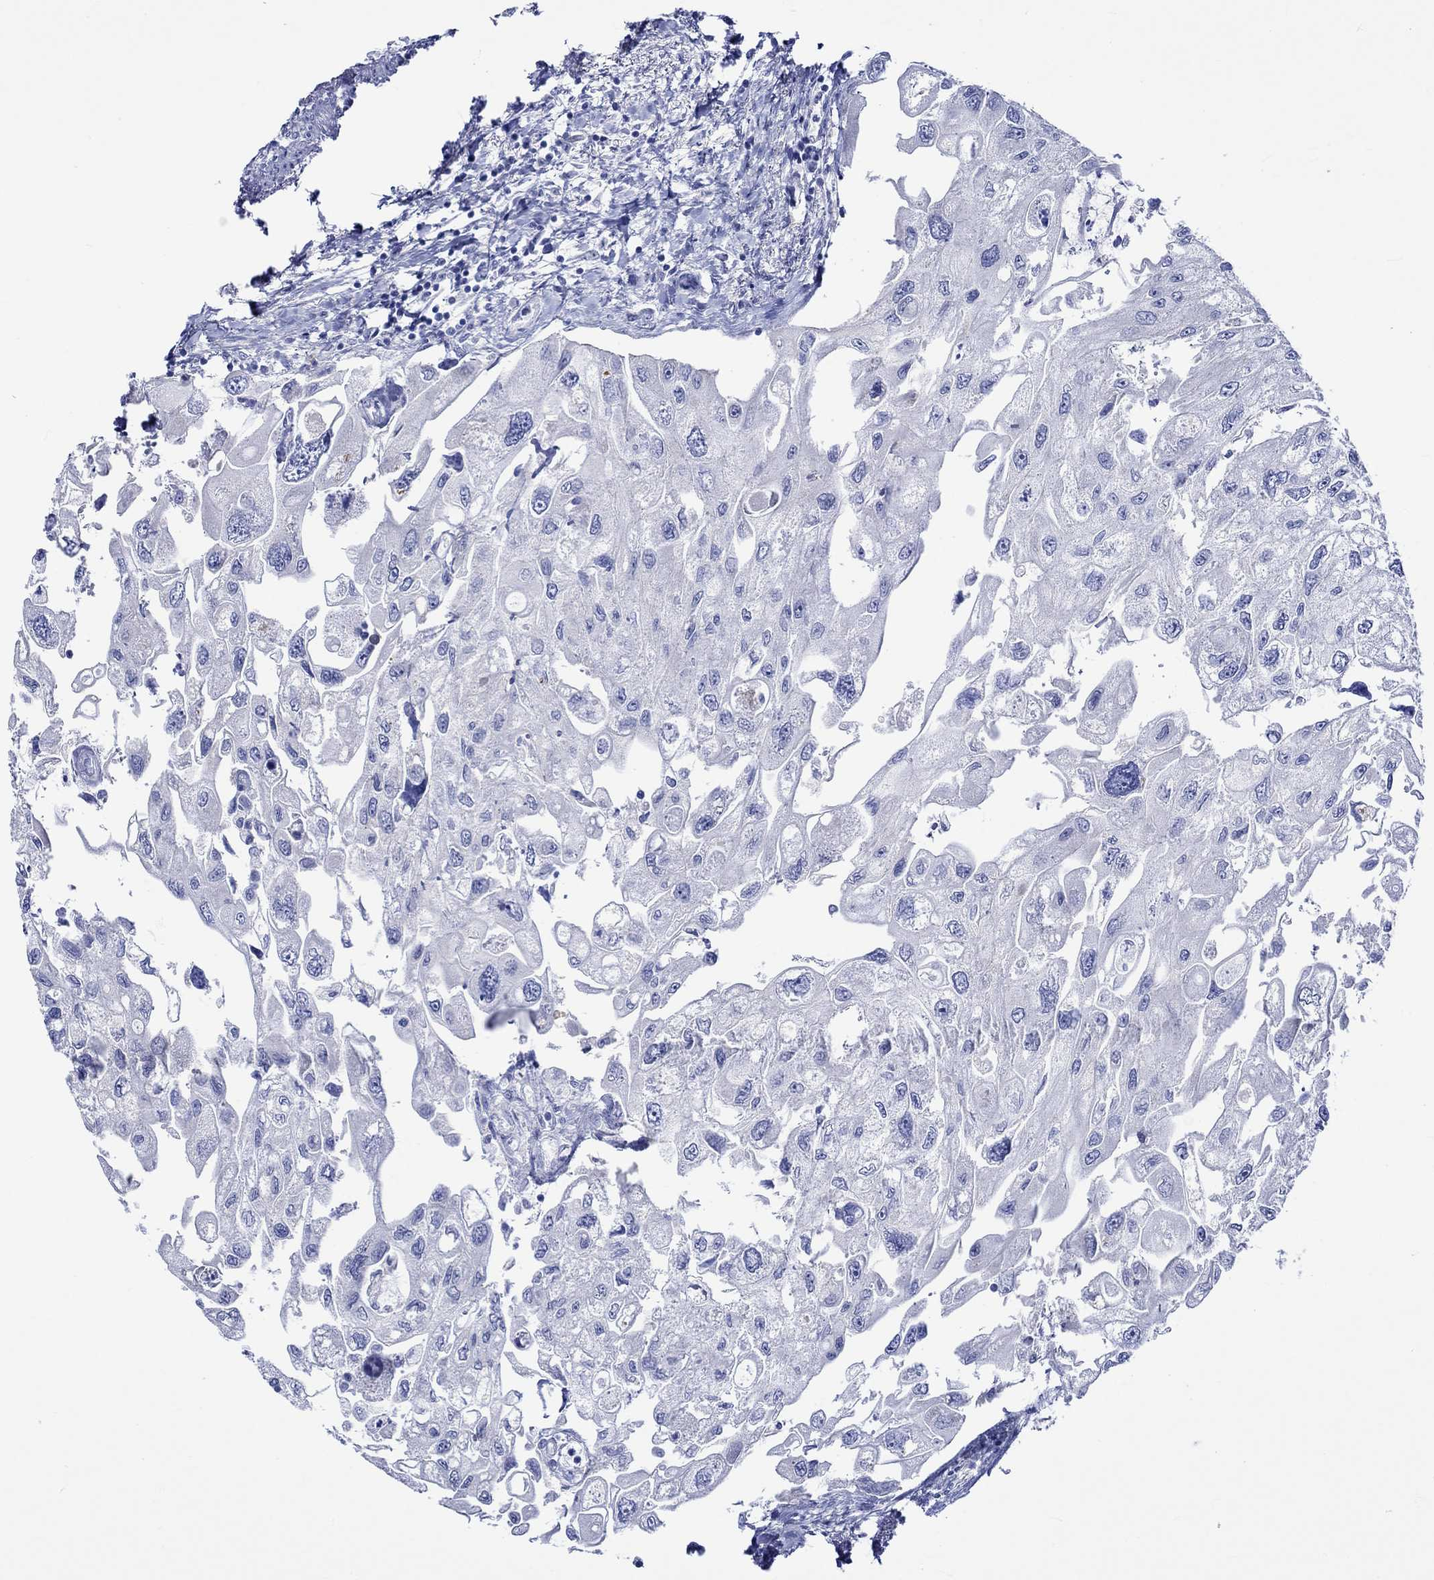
{"staining": {"intensity": "negative", "quantity": "none", "location": "none"}, "tissue": "urothelial cancer", "cell_type": "Tumor cells", "image_type": "cancer", "snomed": [{"axis": "morphology", "description": "Urothelial carcinoma, High grade"}, {"axis": "topography", "description": "Urinary bladder"}], "caption": "IHC image of human urothelial cancer stained for a protein (brown), which reveals no expression in tumor cells.", "gene": "HARBI1", "patient": {"sex": "male", "age": 59}}